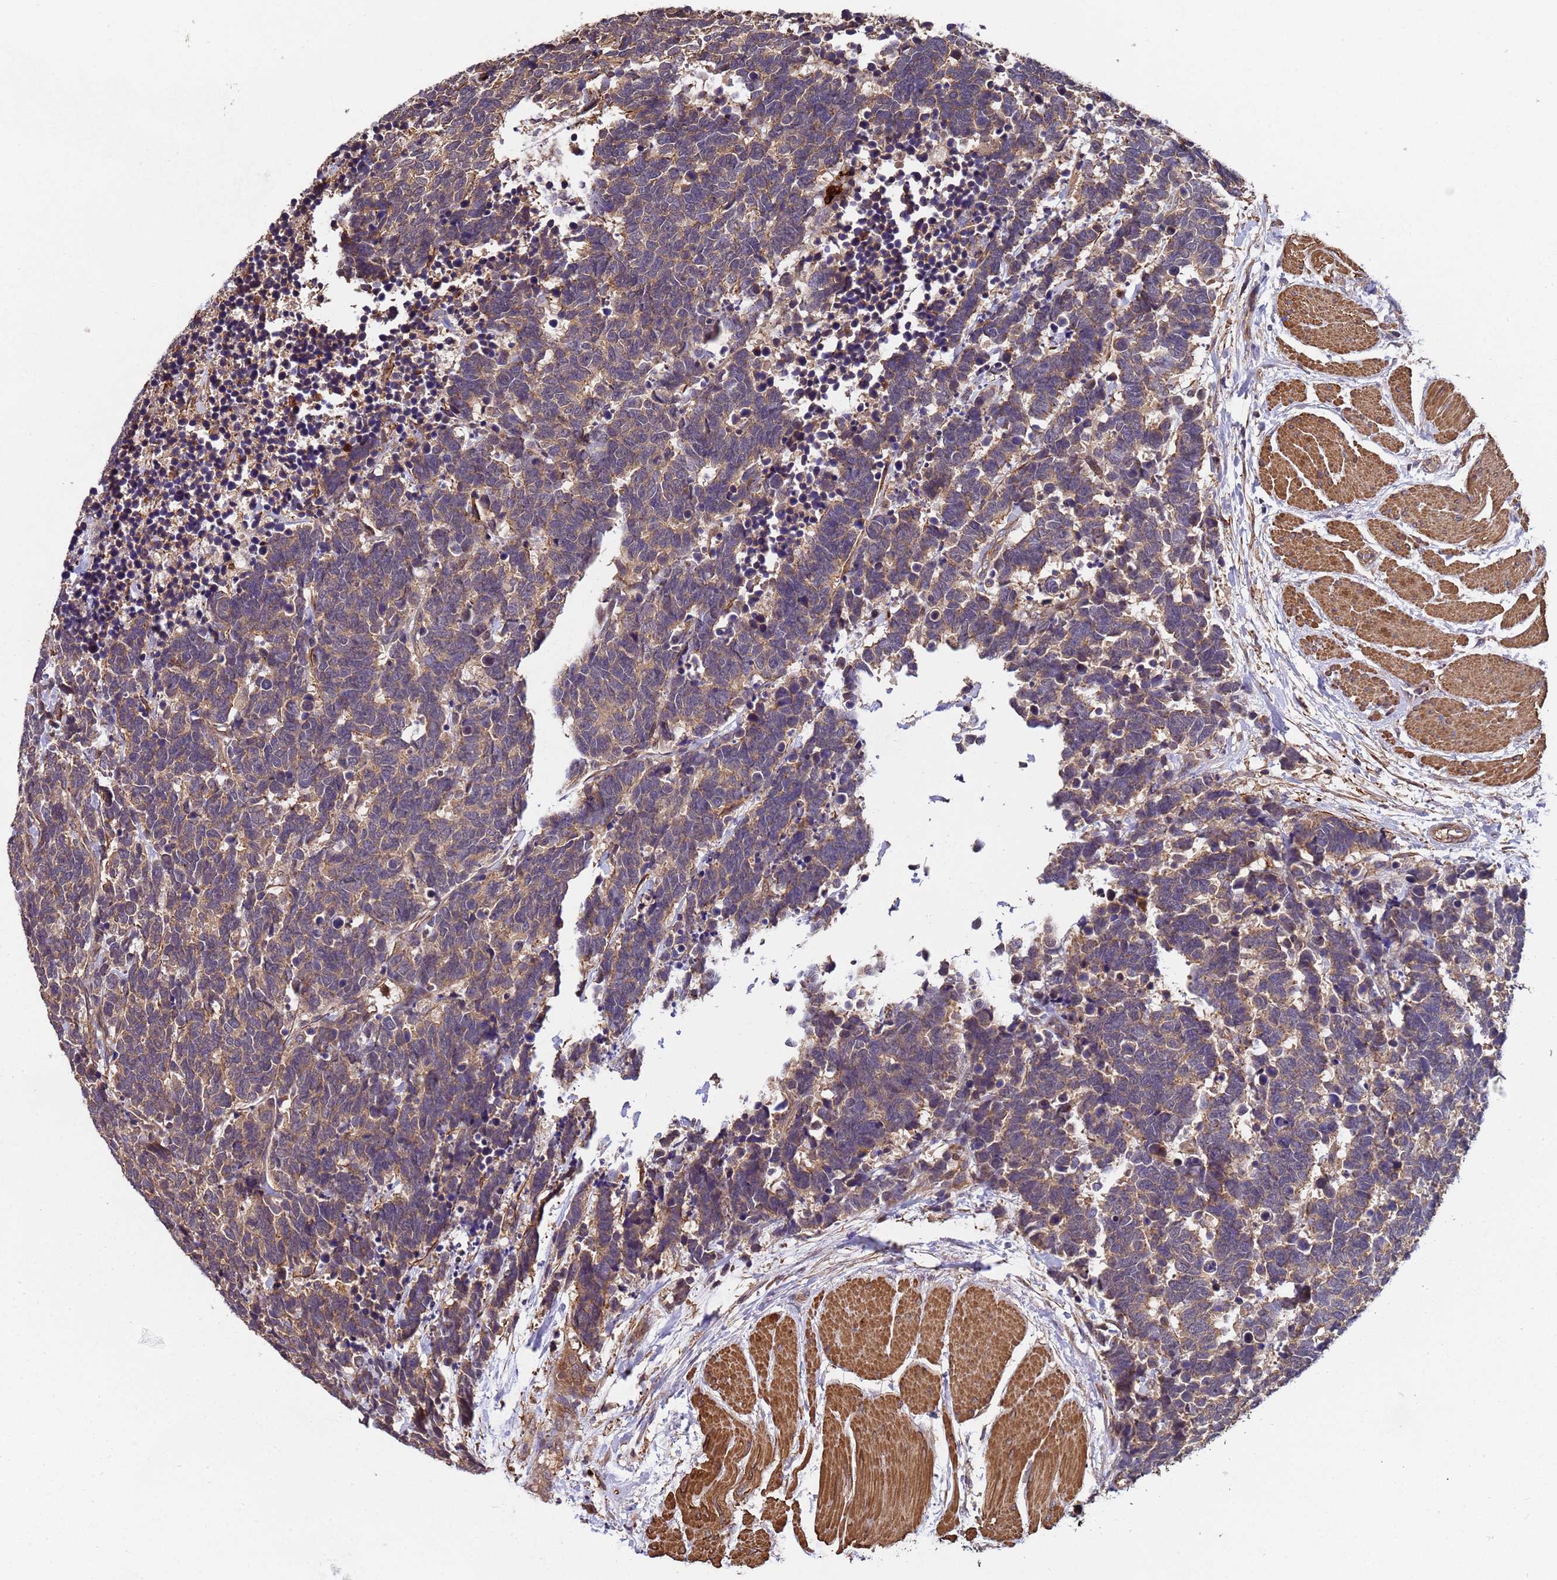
{"staining": {"intensity": "moderate", "quantity": ">75%", "location": "cytoplasmic/membranous"}, "tissue": "carcinoid", "cell_type": "Tumor cells", "image_type": "cancer", "snomed": [{"axis": "morphology", "description": "Carcinoma, NOS"}, {"axis": "morphology", "description": "Carcinoid, malignant, NOS"}, {"axis": "topography", "description": "Urinary bladder"}], "caption": "Malignant carcinoid stained with a protein marker shows moderate staining in tumor cells.", "gene": "GSTCD", "patient": {"sex": "male", "age": 57}}